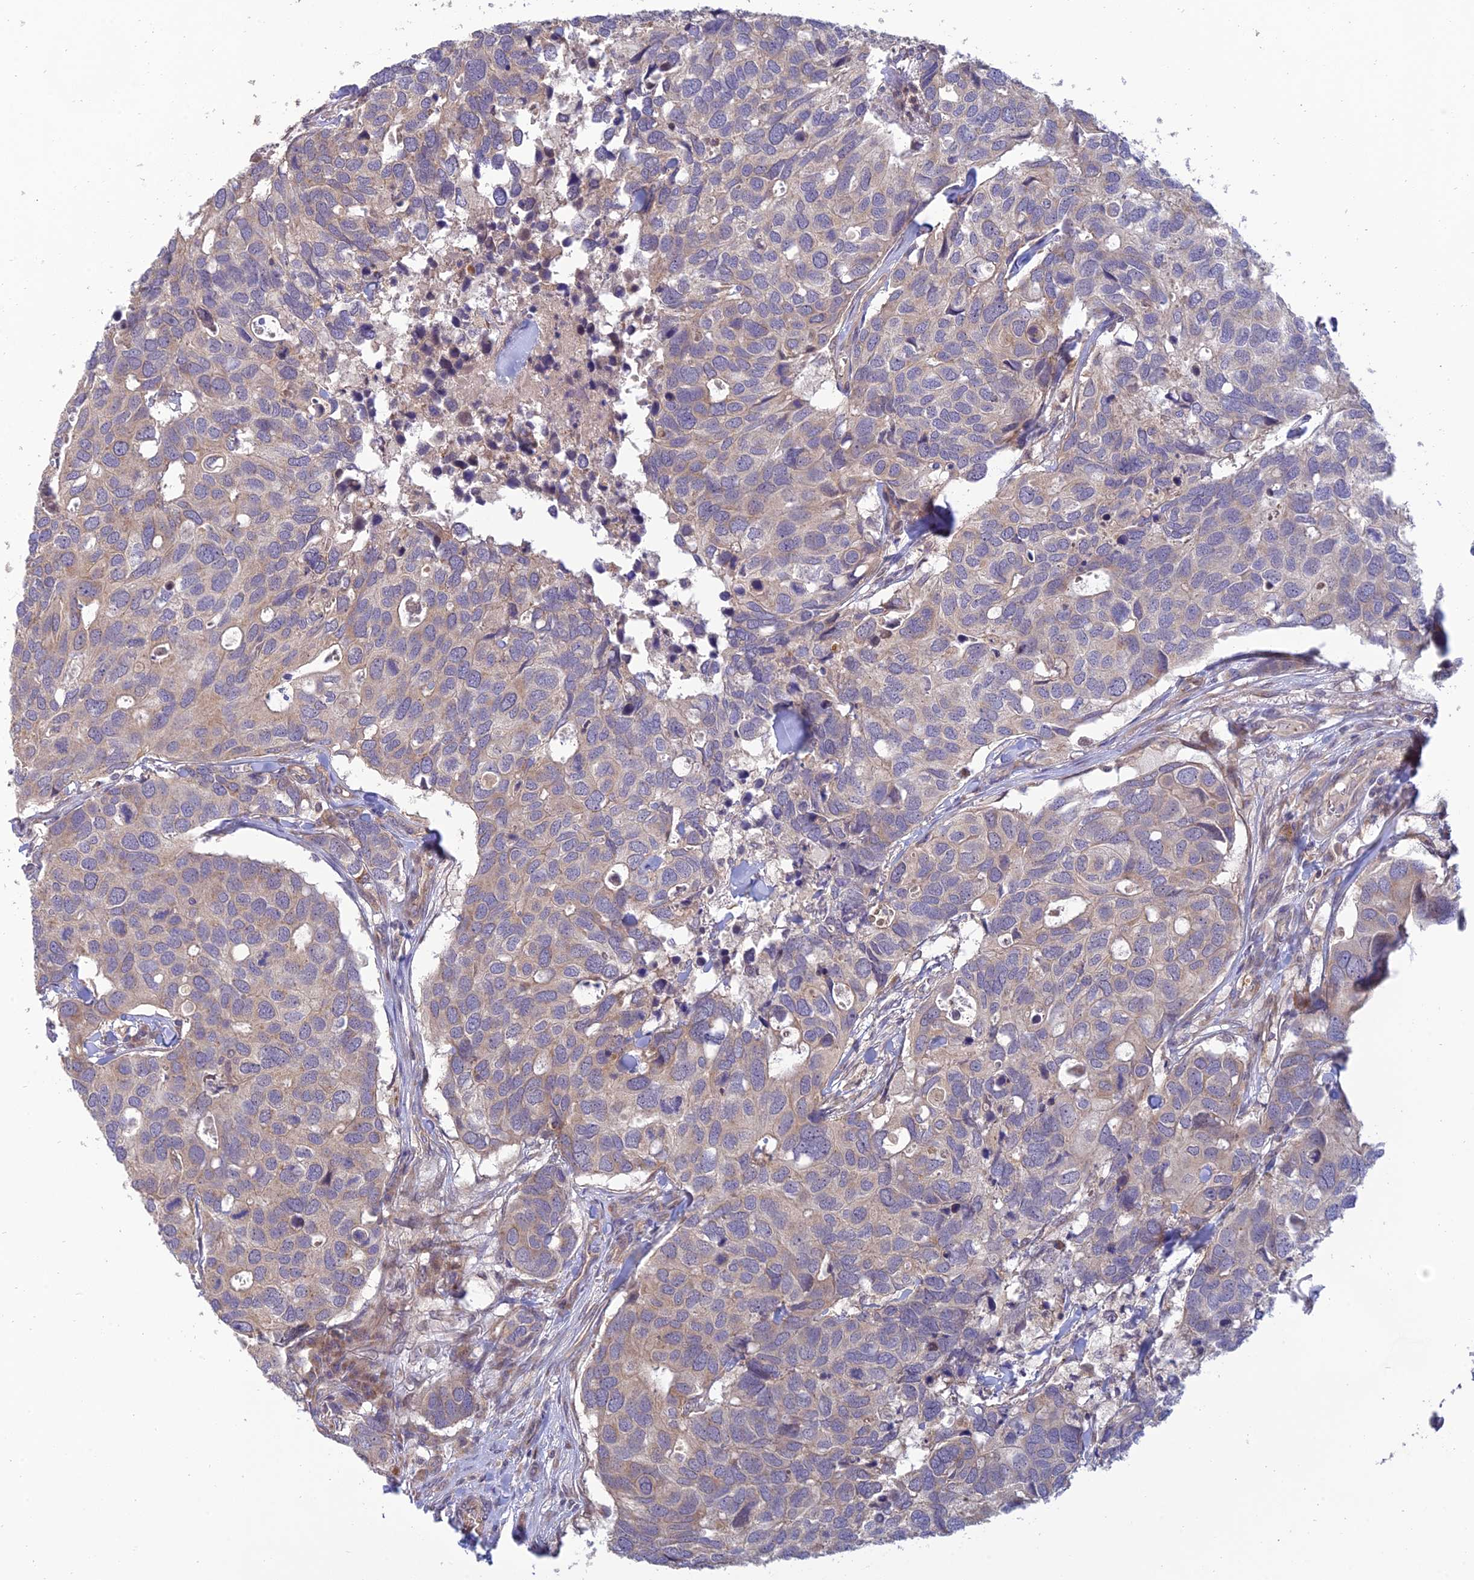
{"staining": {"intensity": "weak", "quantity": "<25%", "location": "cytoplasmic/membranous"}, "tissue": "breast cancer", "cell_type": "Tumor cells", "image_type": "cancer", "snomed": [{"axis": "morphology", "description": "Duct carcinoma"}, {"axis": "topography", "description": "Breast"}], "caption": "DAB immunohistochemical staining of human breast cancer demonstrates no significant staining in tumor cells.", "gene": "C3orf20", "patient": {"sex": "female", "age": 83}}